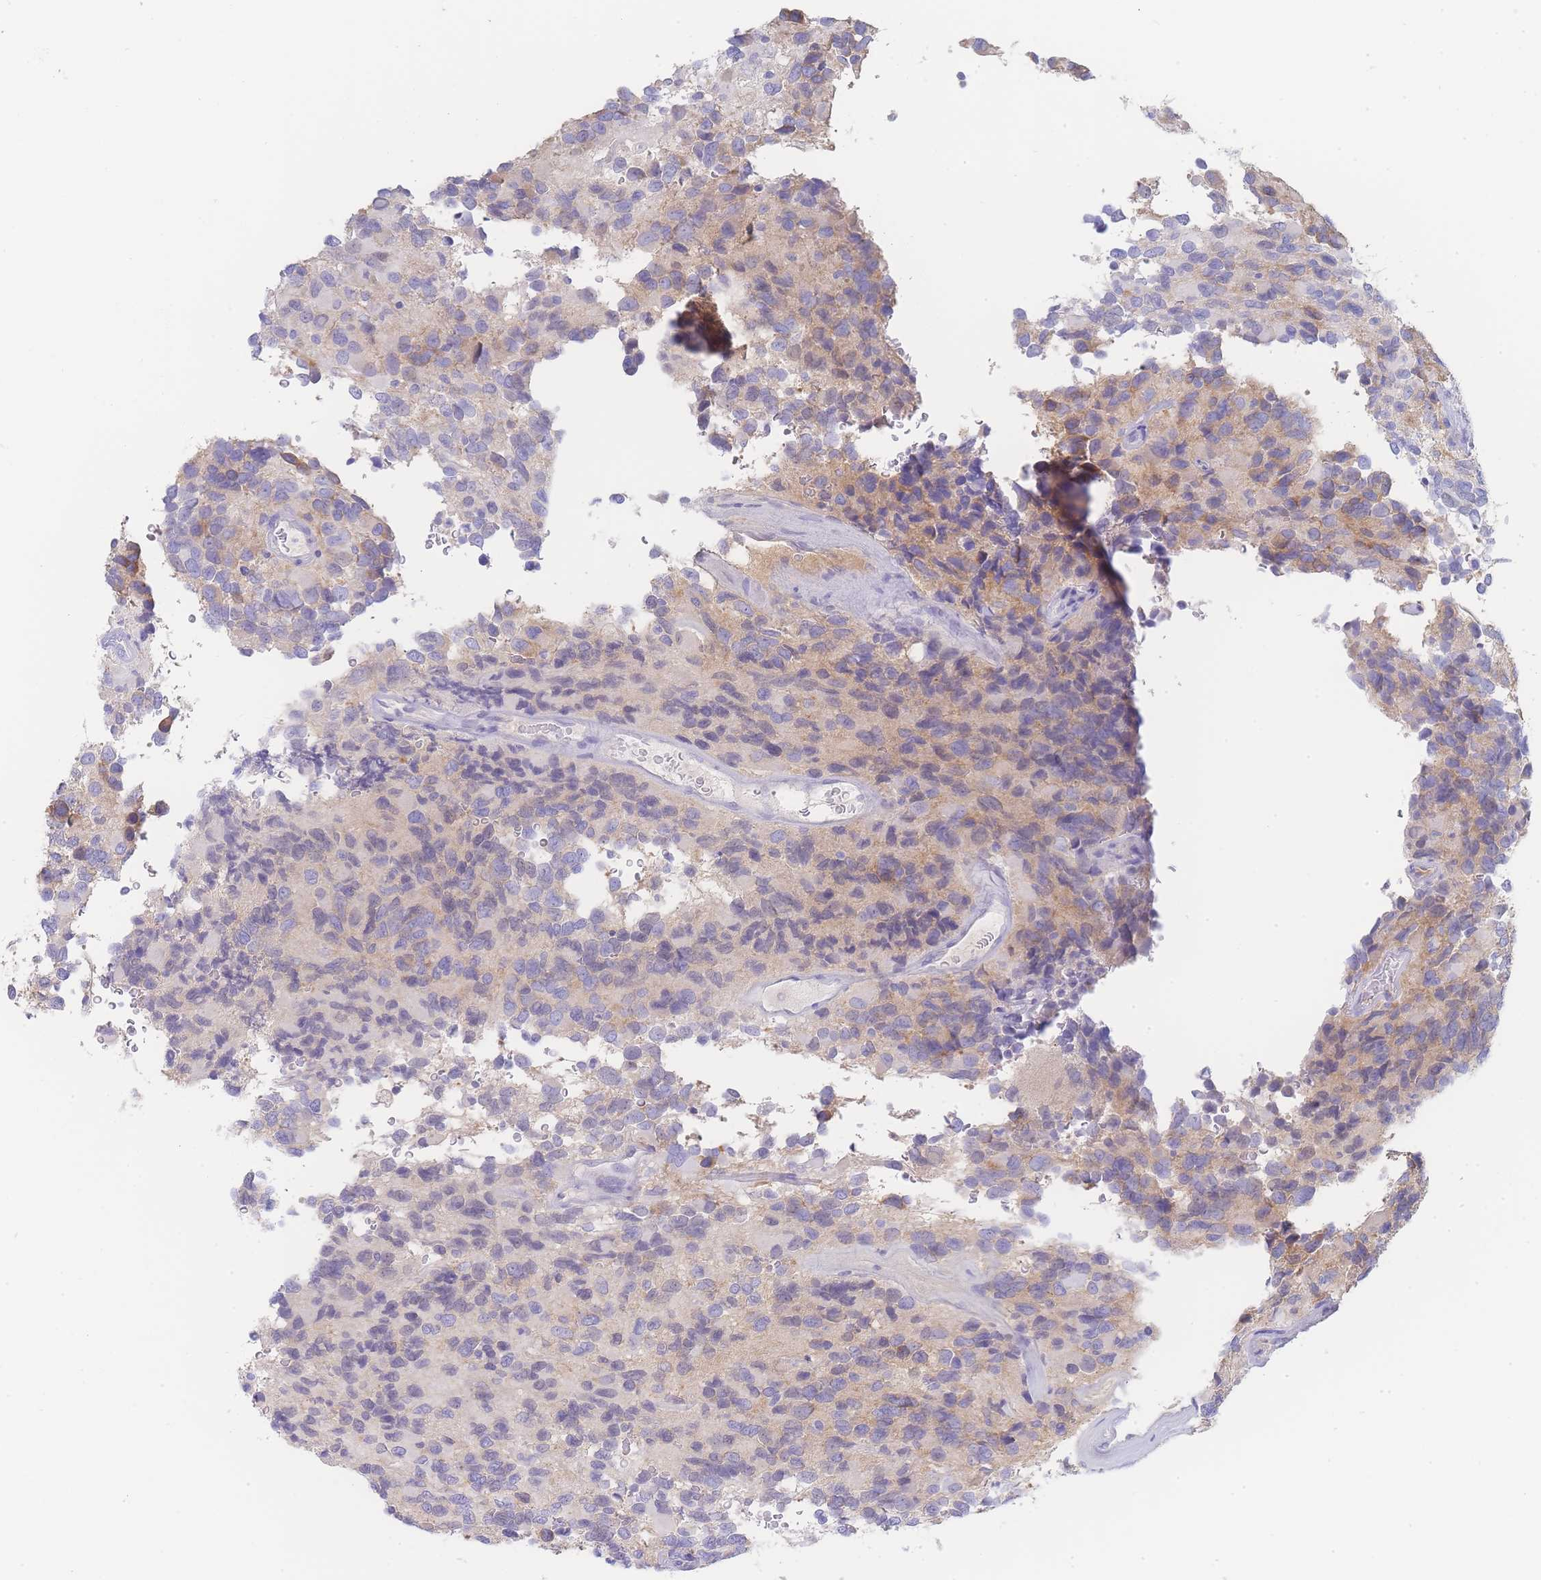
{"staining": {"intensity": "negative", "quantity": "none", "location": "none"}, "tissue": "glioma", "cell_type": "Tumor cells", "image_type": "cancer", "snomed": [{"axis": "morphology", "description": "Glioma, malignant, High grade"}, {"axis": "topography", "description": "Brain"}], "caption": "The immunohistochemistry histopathology image has no significant positivity in tumor cells of malignant high-grade glioma tissue.", "gene": "LZTFL1", "patient": {"sex": "male", "age": 77}}